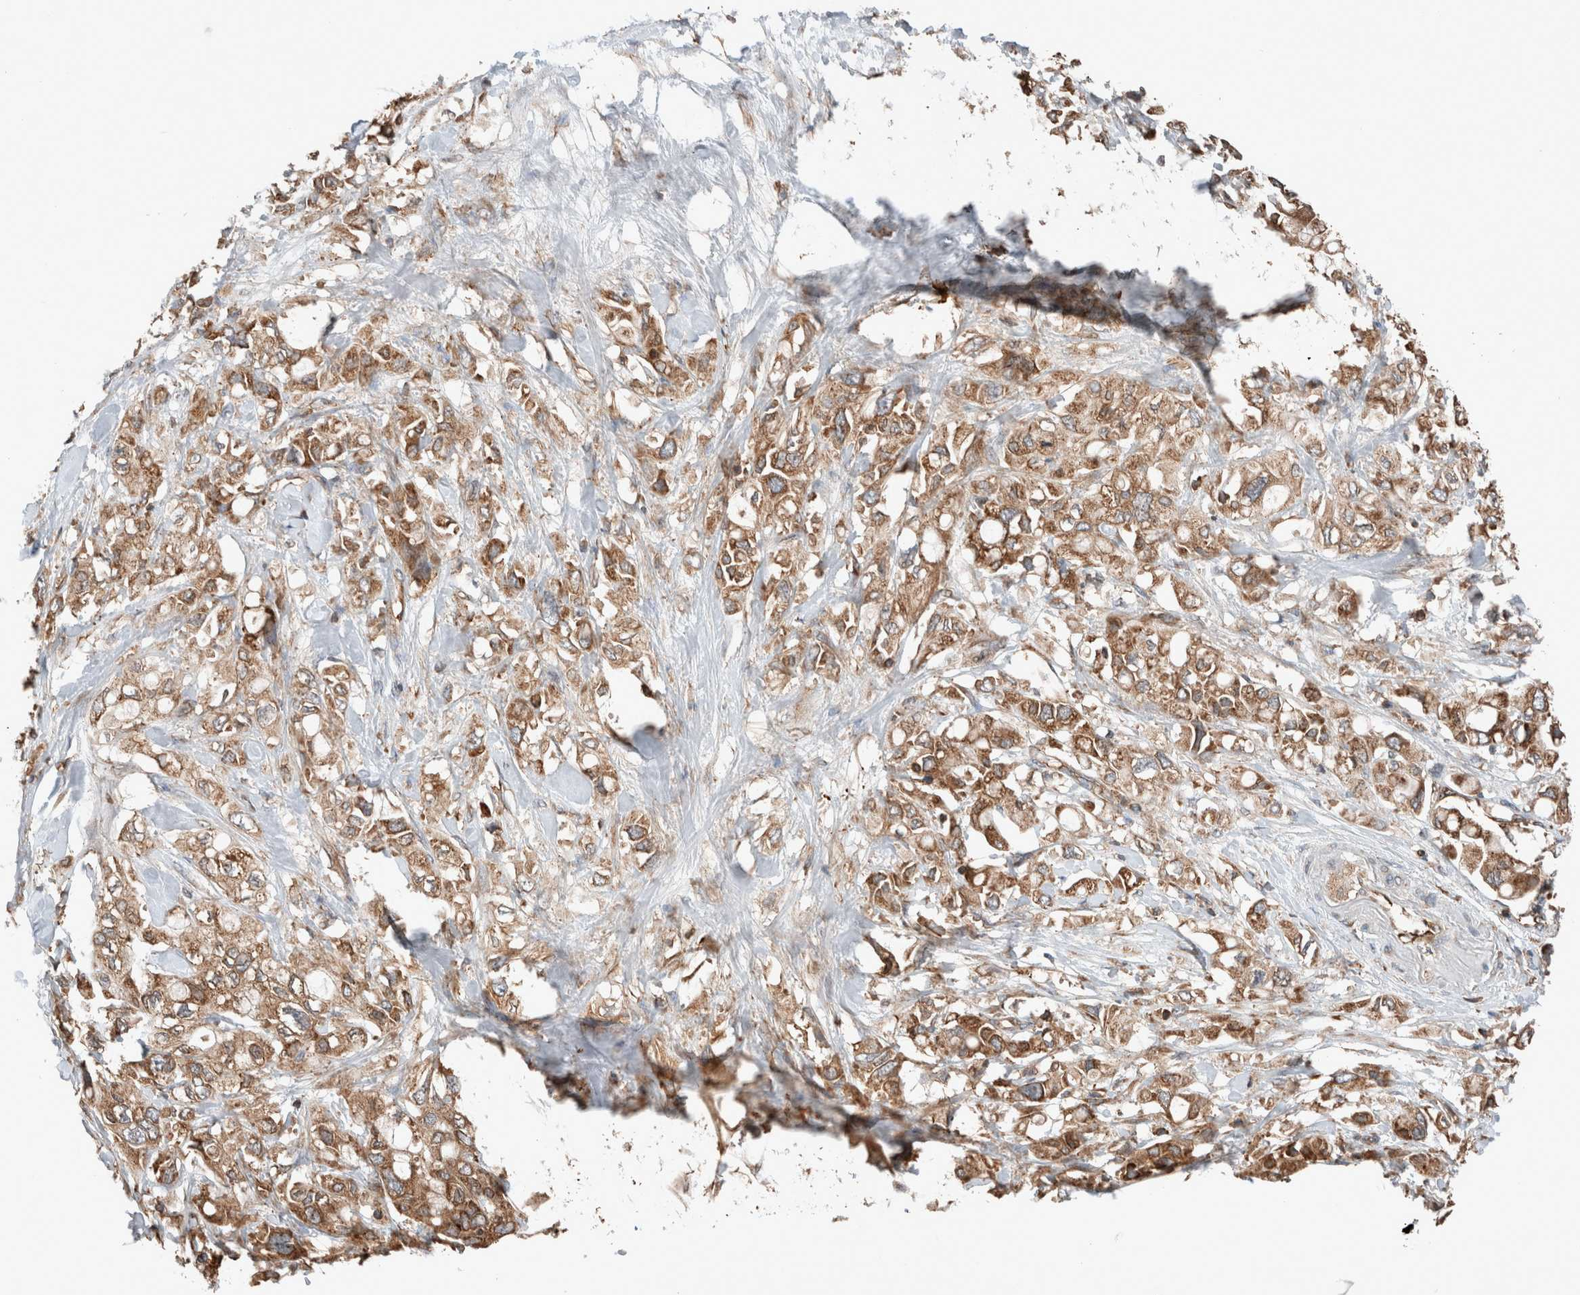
{"staining": {"intensity": "moderate", "quantity": "25%-75%", "location": "cytoplasmic/membranous"}, "tissue": "pancreatic cancer", "cell_type": "Tumor cells", "image_type": "cancer", "snomed": [{"axis": "morphology", "description": "Adenocarcinoma, NOS"}, {"axis": "topography", "description": "Pancreas"}], "caption": "Immunohistochemical staining of pancreatic adenocarcinoma exhibits medium levels of moderate cytoplasmic/membranous expression in about 25%-75% of tumor cells. Nuclei are stained in blue.", "gene": "ERAP2", "patient": {"sex": "female", "age": 56}}